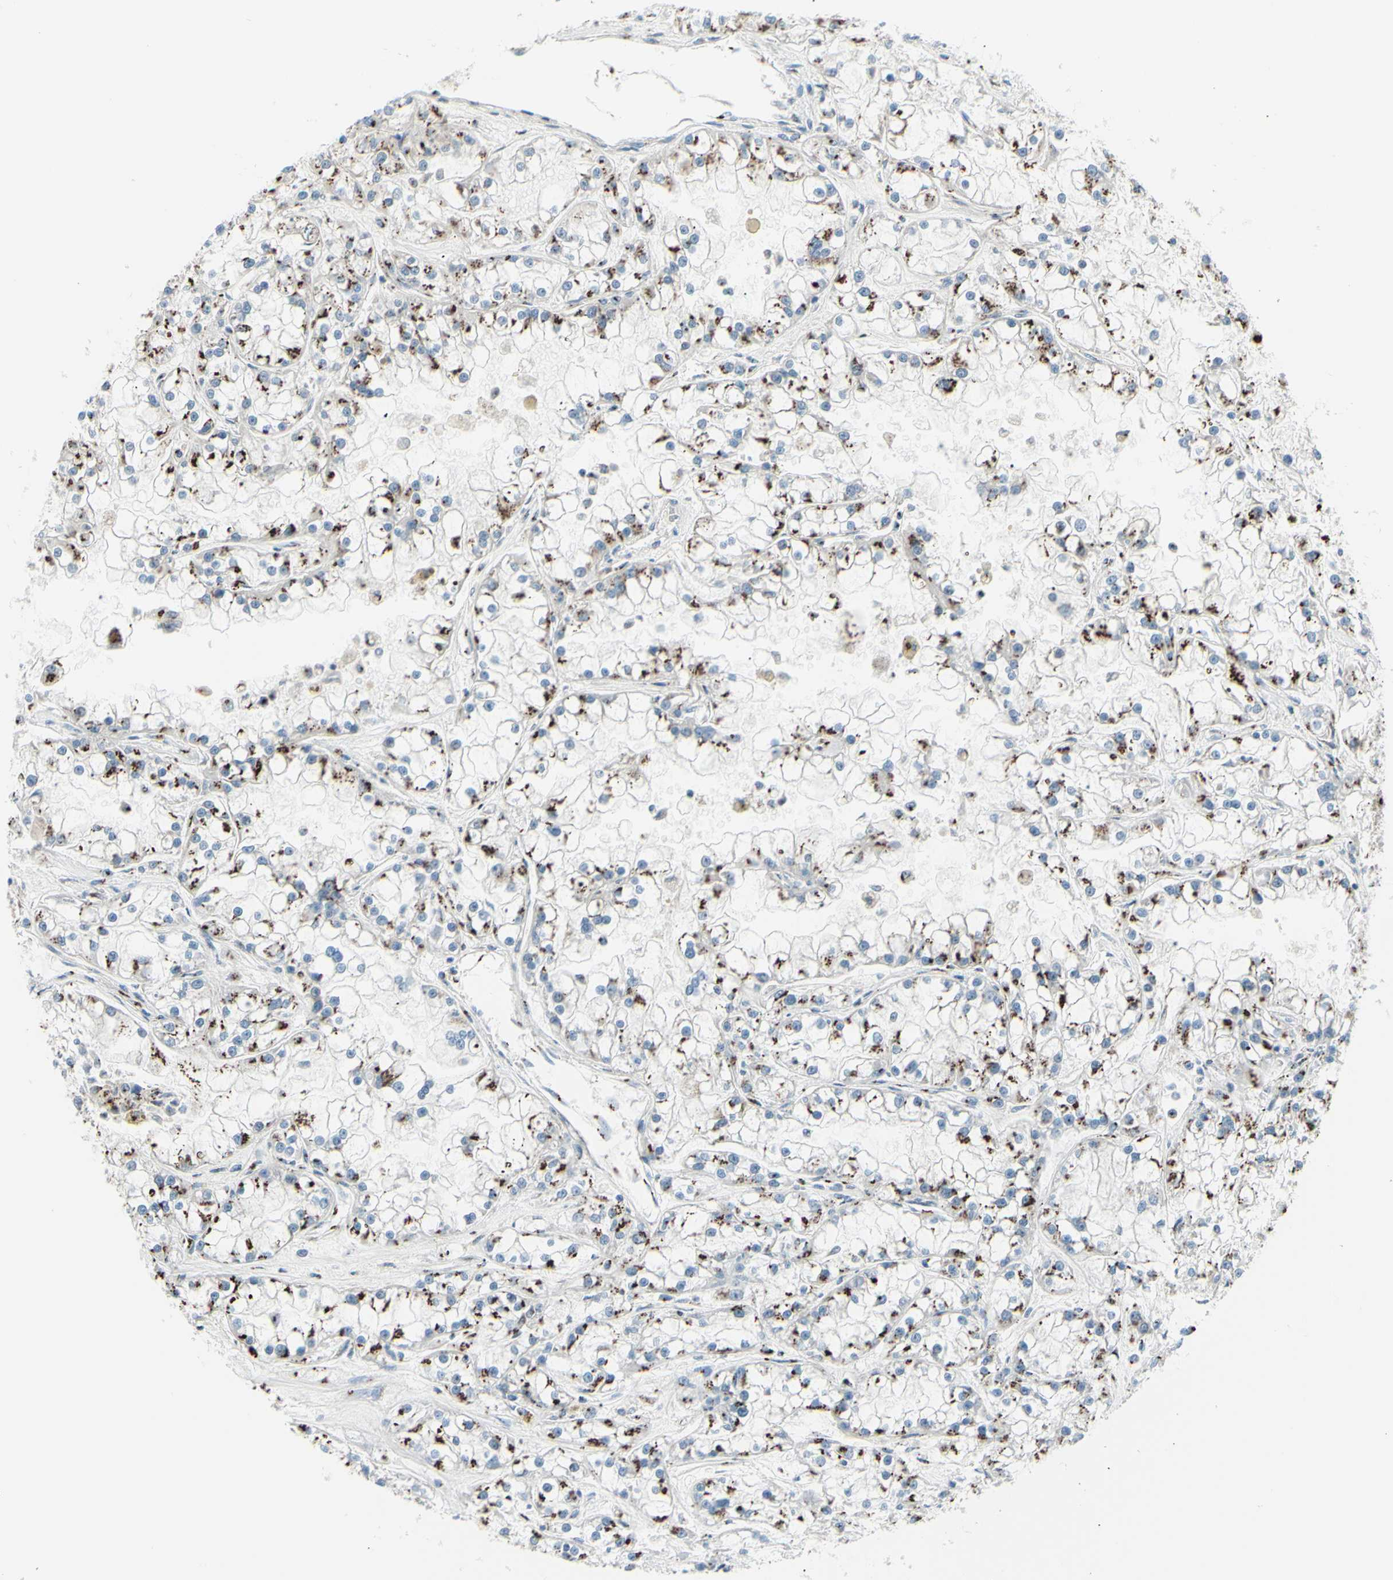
{"staining": {"intensity": "strong", "quantity": ">75%", "location": "cytoplasmic/membranous"}, "tissue": "renal cancer", "cell_type": "Tumor cells", "image_type": "cancer", "snomed": [{"axis": "morphology", "description": "Adenocarcinoma, NOS"}, {"axis": "topography", "description": "Kidney"}], "caption": "Renal cancer stained with a brown dye displays strong cytoplasmic/membranous positive positivity in about >75% of tumor cells.", "gene": "B4GALT1", "patient": {"sex": "female", "age": 52}}